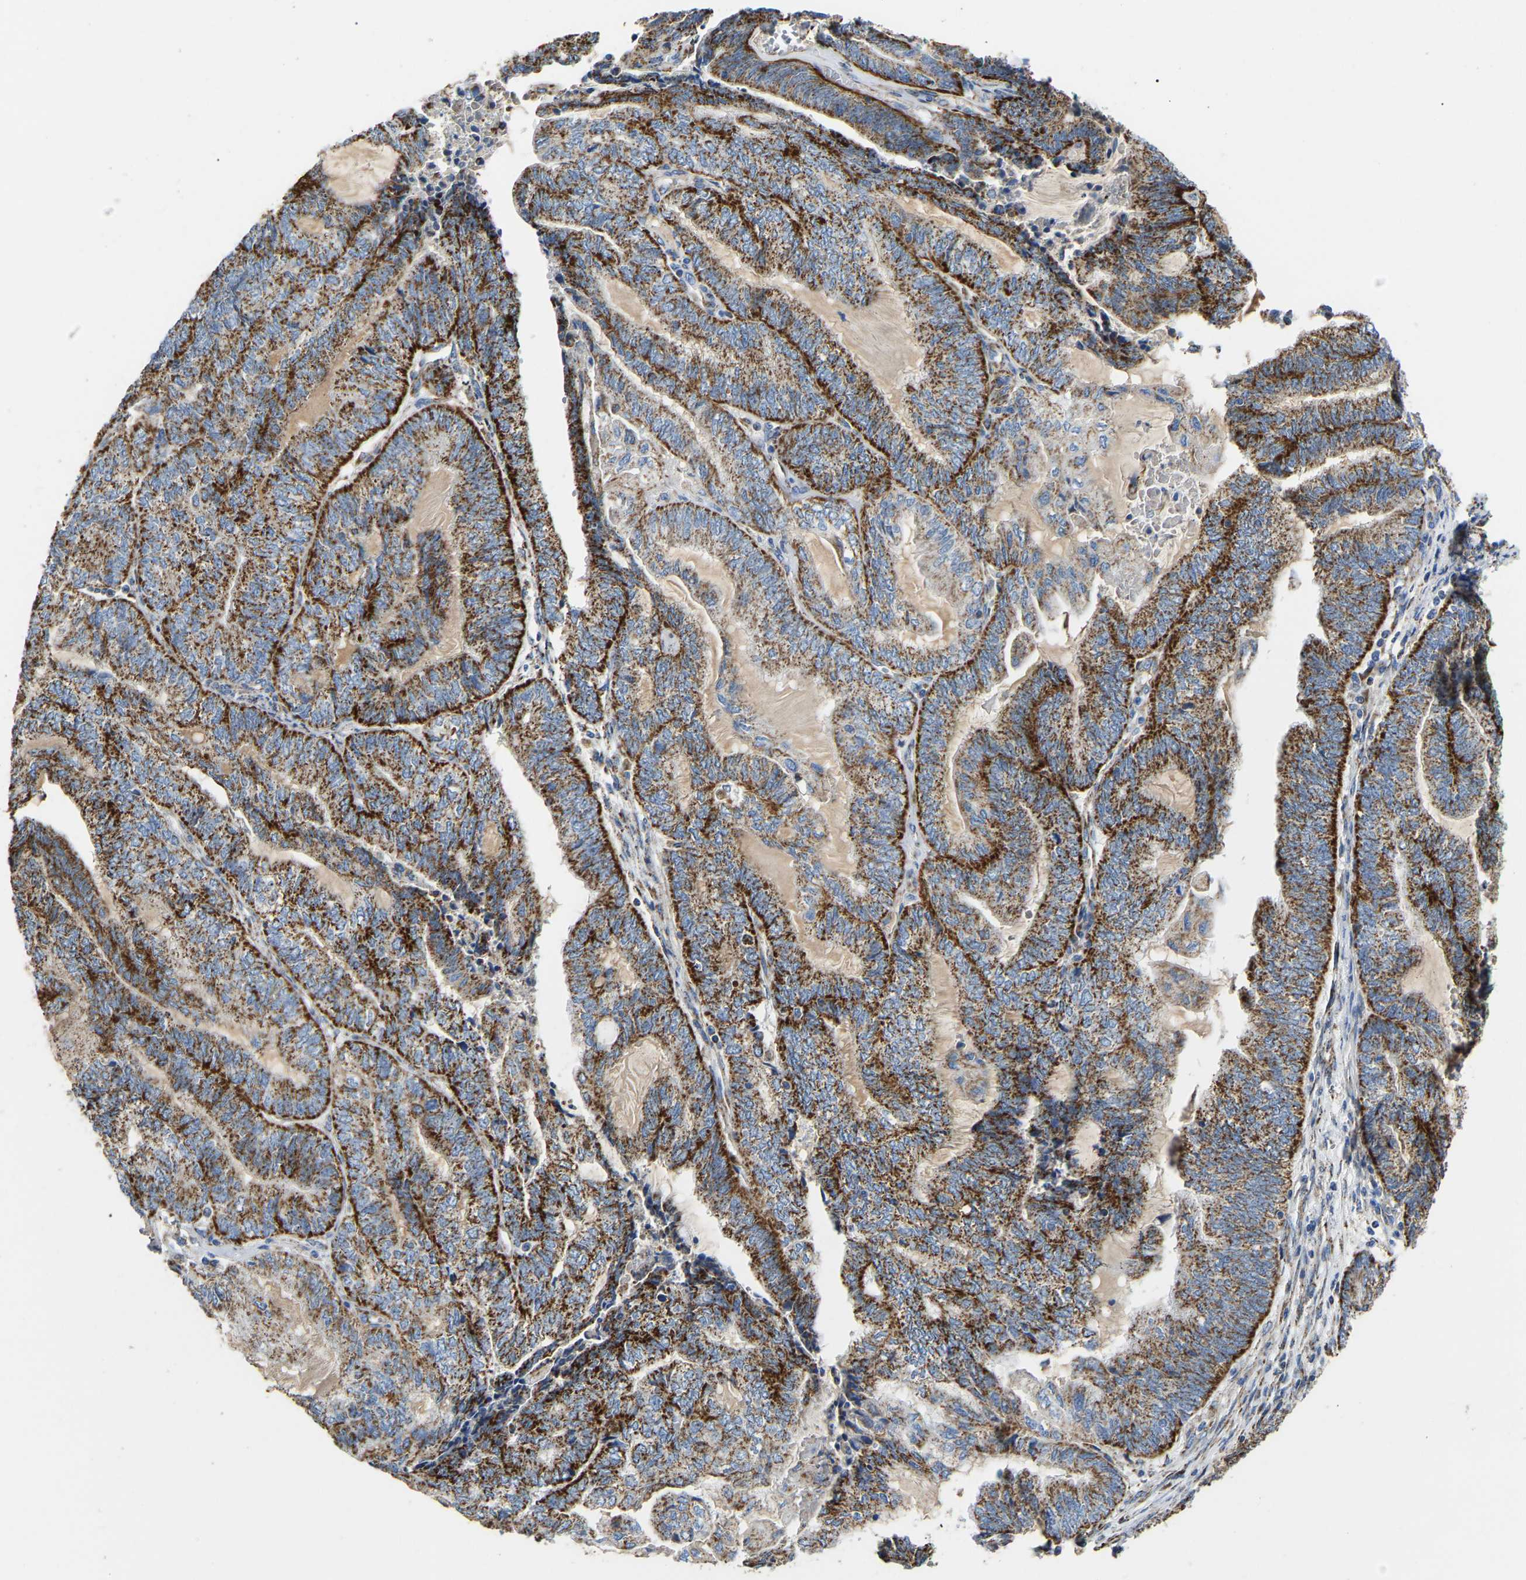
{"staining": {"intensity": "strong", "quantity": ">75%", "location": "cytoplasmic/membranous"}, "tissue": "endometrial cancer", "cell_type": "Tumor cells", "image_type": "cancer", "snomed": [{"axis": "morphology", "description": "Adenocarcinoma, NOS"}, {"axis": "topography", "description": "Uterus"}, {"axis": "topography", "description": "Endometrium"}], "caption": "Strong cytoplasmic/membranous staining is appreciated in about >75% of tumor cells in endometrial adenocarcinoma.", "gene": "HIBADH", "patient": {"sex": "female", "age": 70}}